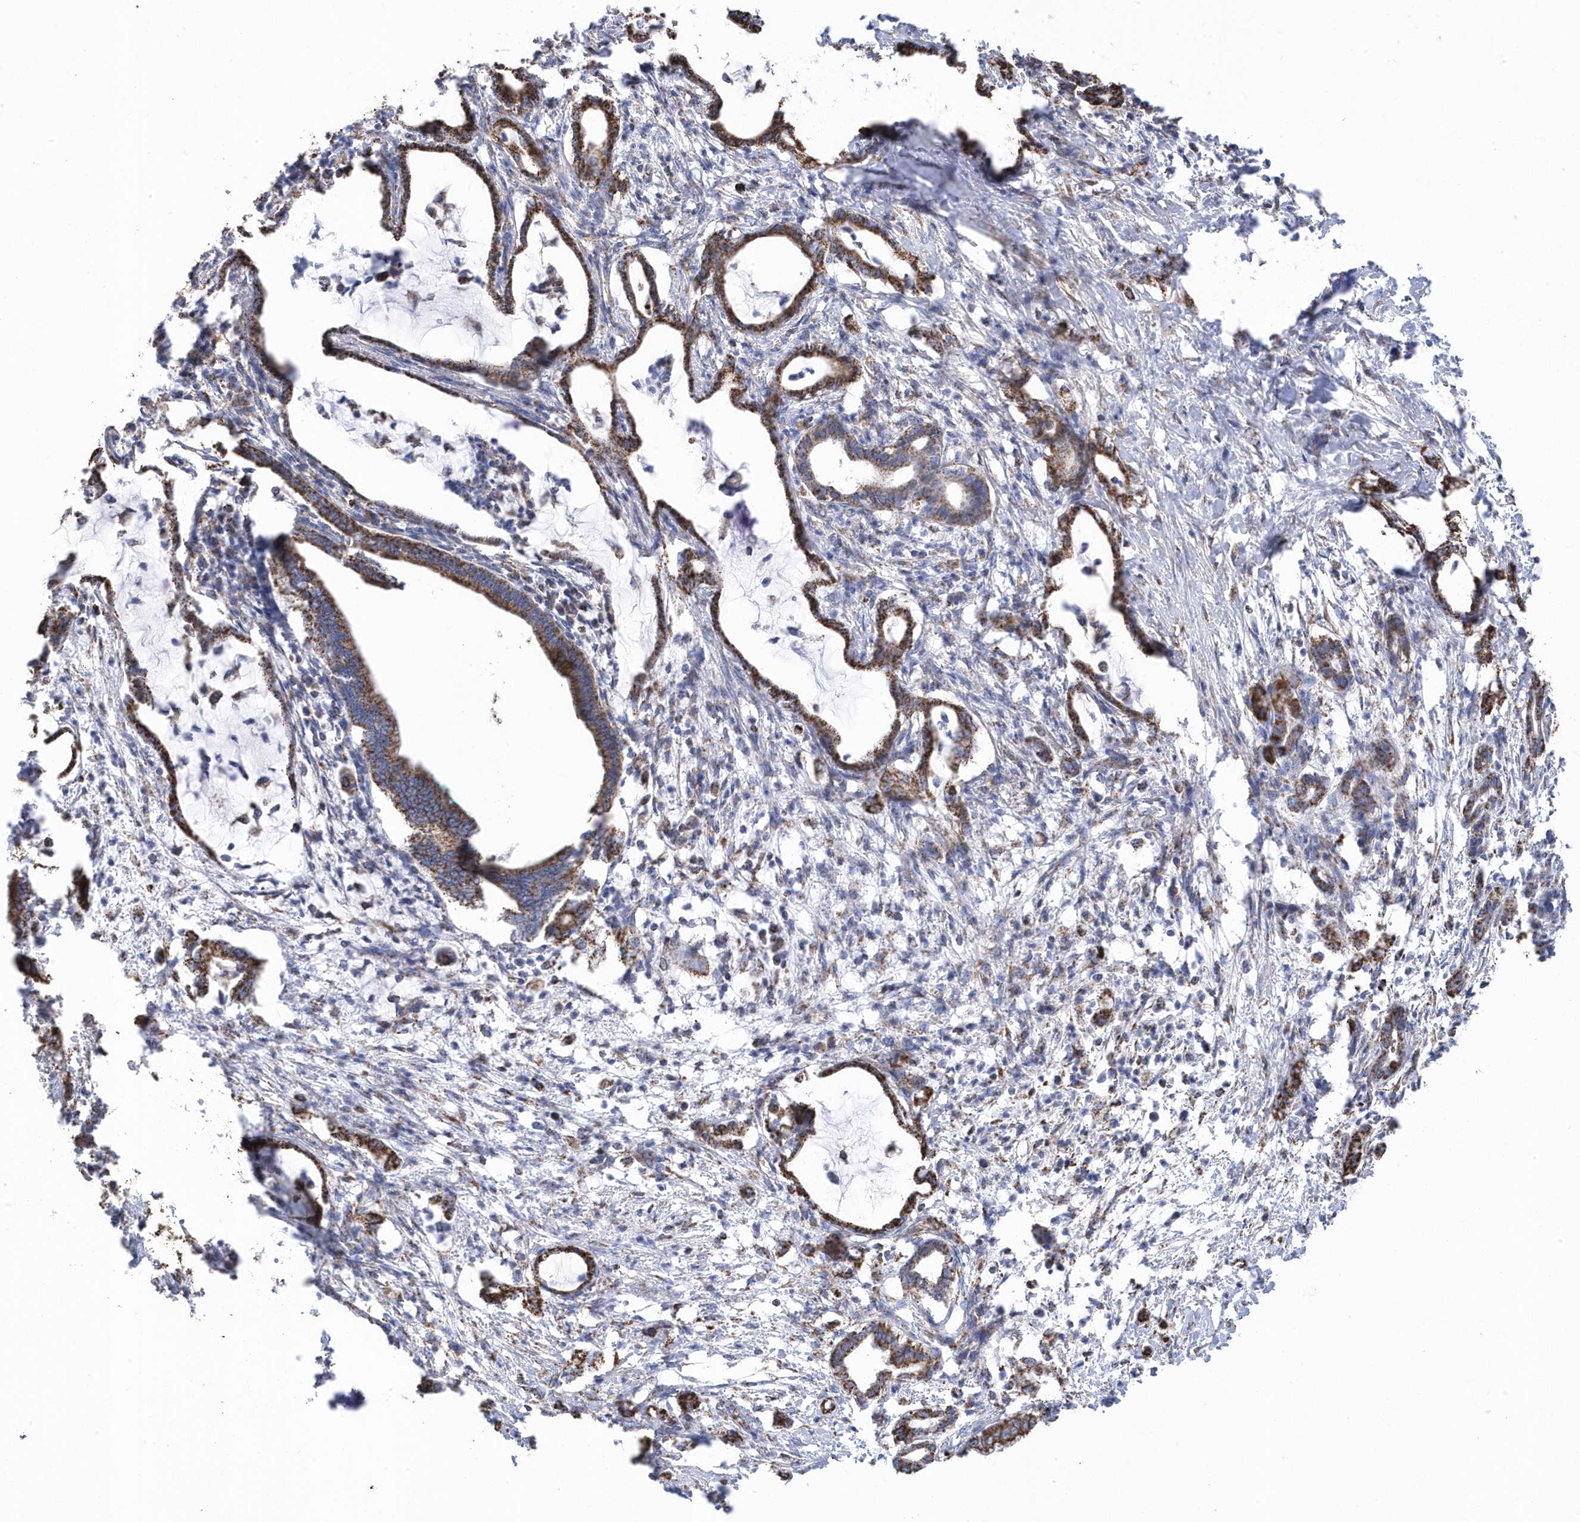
{"staining": {"intensity": "strong", "quantity": ">75%", "location": "cytoplasmic/membranous"}, "tissue": "pancreatic cancer", "cell_type": "Tumor cells", "image_type": "cancer", "snomed": [{"axis": "morphology", "description": "Adenocarcinoma, NOS"}, {"axis": "topography", "description": "Pancreas"}], "caption": "Pancreatic adenocarcinoma stained with a protein marker reveals strong staining in tumor cells.", "gene": "GTPBP8", "patient": {"sex": "female", "age": 55}}